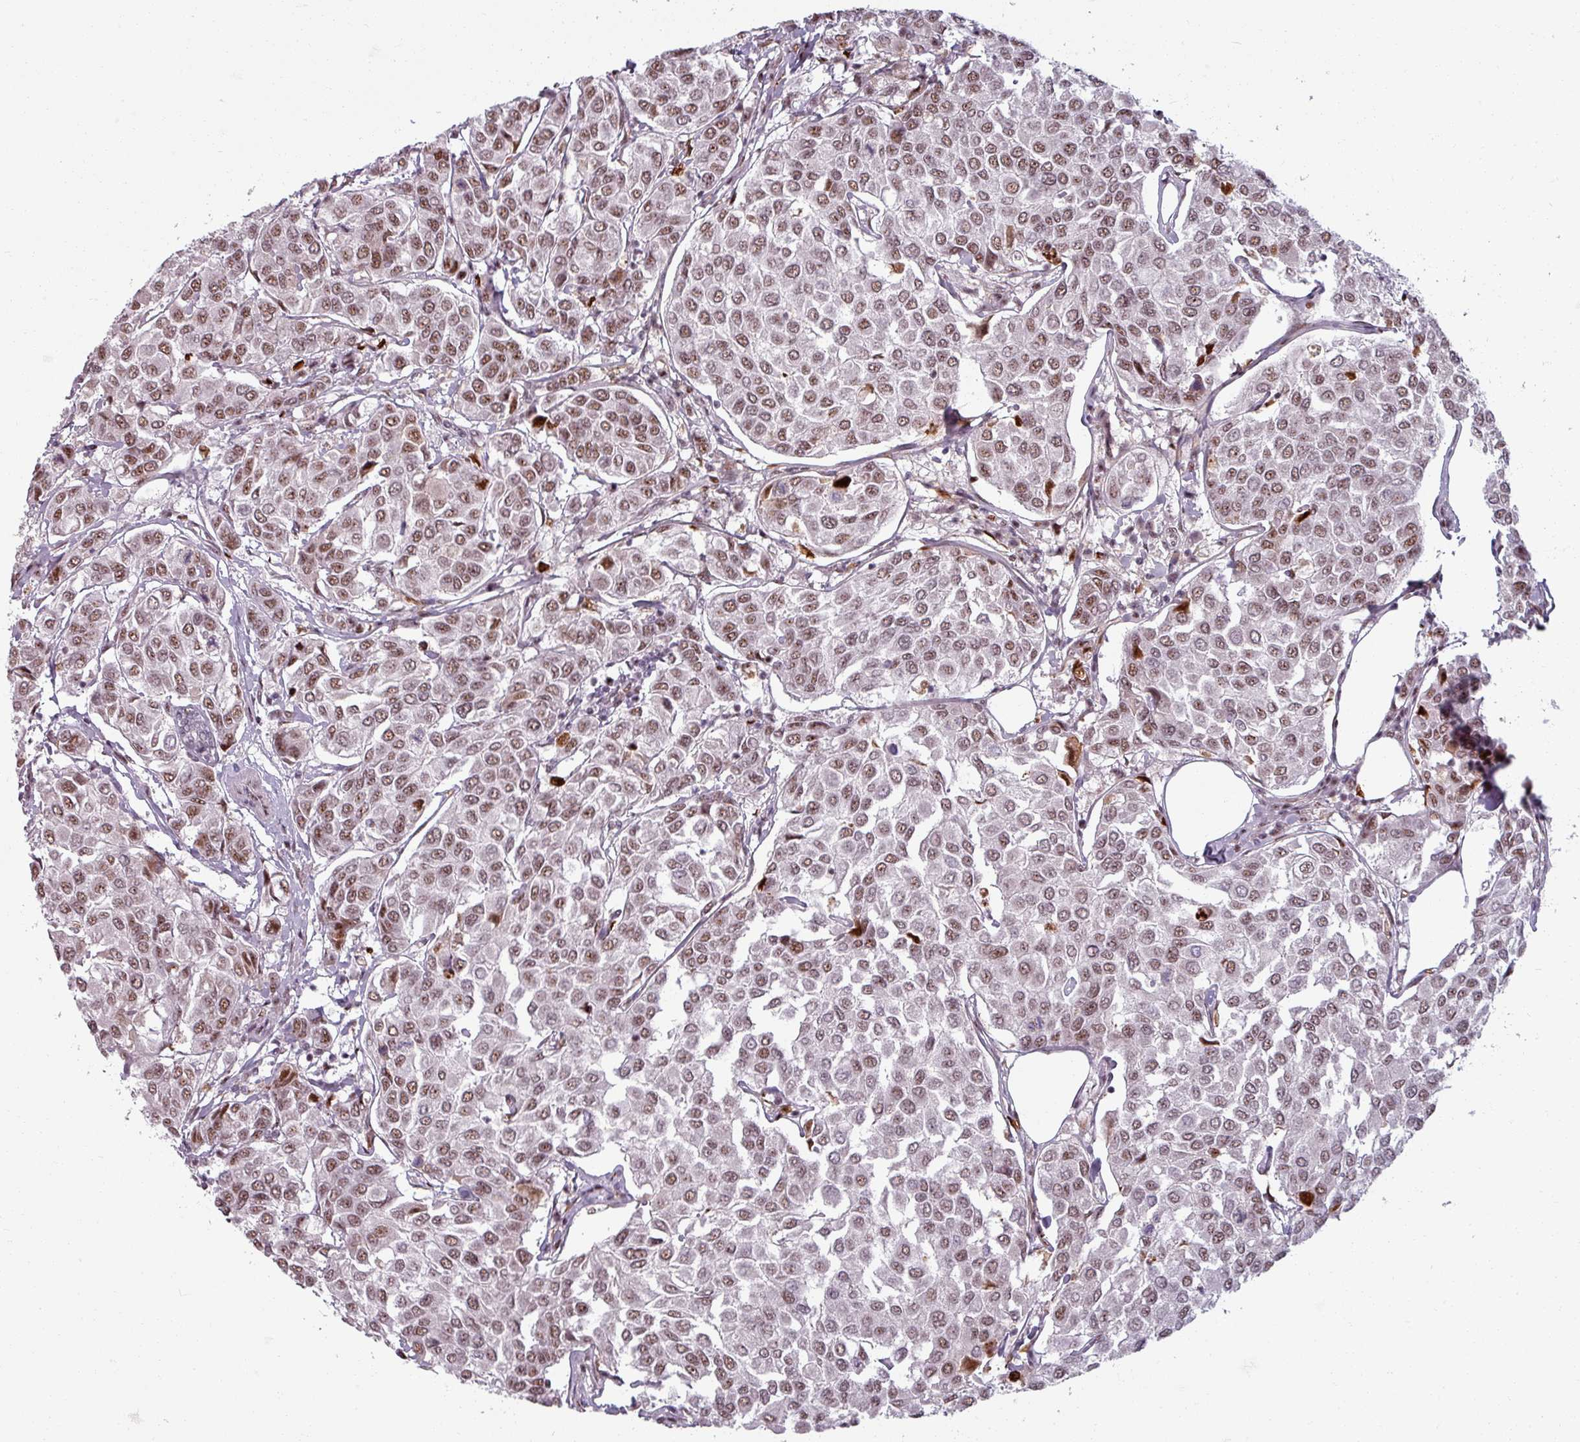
{"staining": {"intensity": "moderate", "quantity": ">75%", "location": "nuclear"}, "tissue": "breast cancer", "cell_type": "Tumor cells", "image_type": "cancer", "snomed": [{"axis": "morphology", "description": "Duct carcinoma"}, {"axis": "topography", "description": "Breast"}], "caption": "Approximately >75% of tumor cells in human breast cancer (infiltrating ductal carcinoma) reveal moderate nuclear protein expression as visualized by brown immunohistochemical staining.", "gene": "NCOR1", "patient": {"sex": "female", "age": 55}}